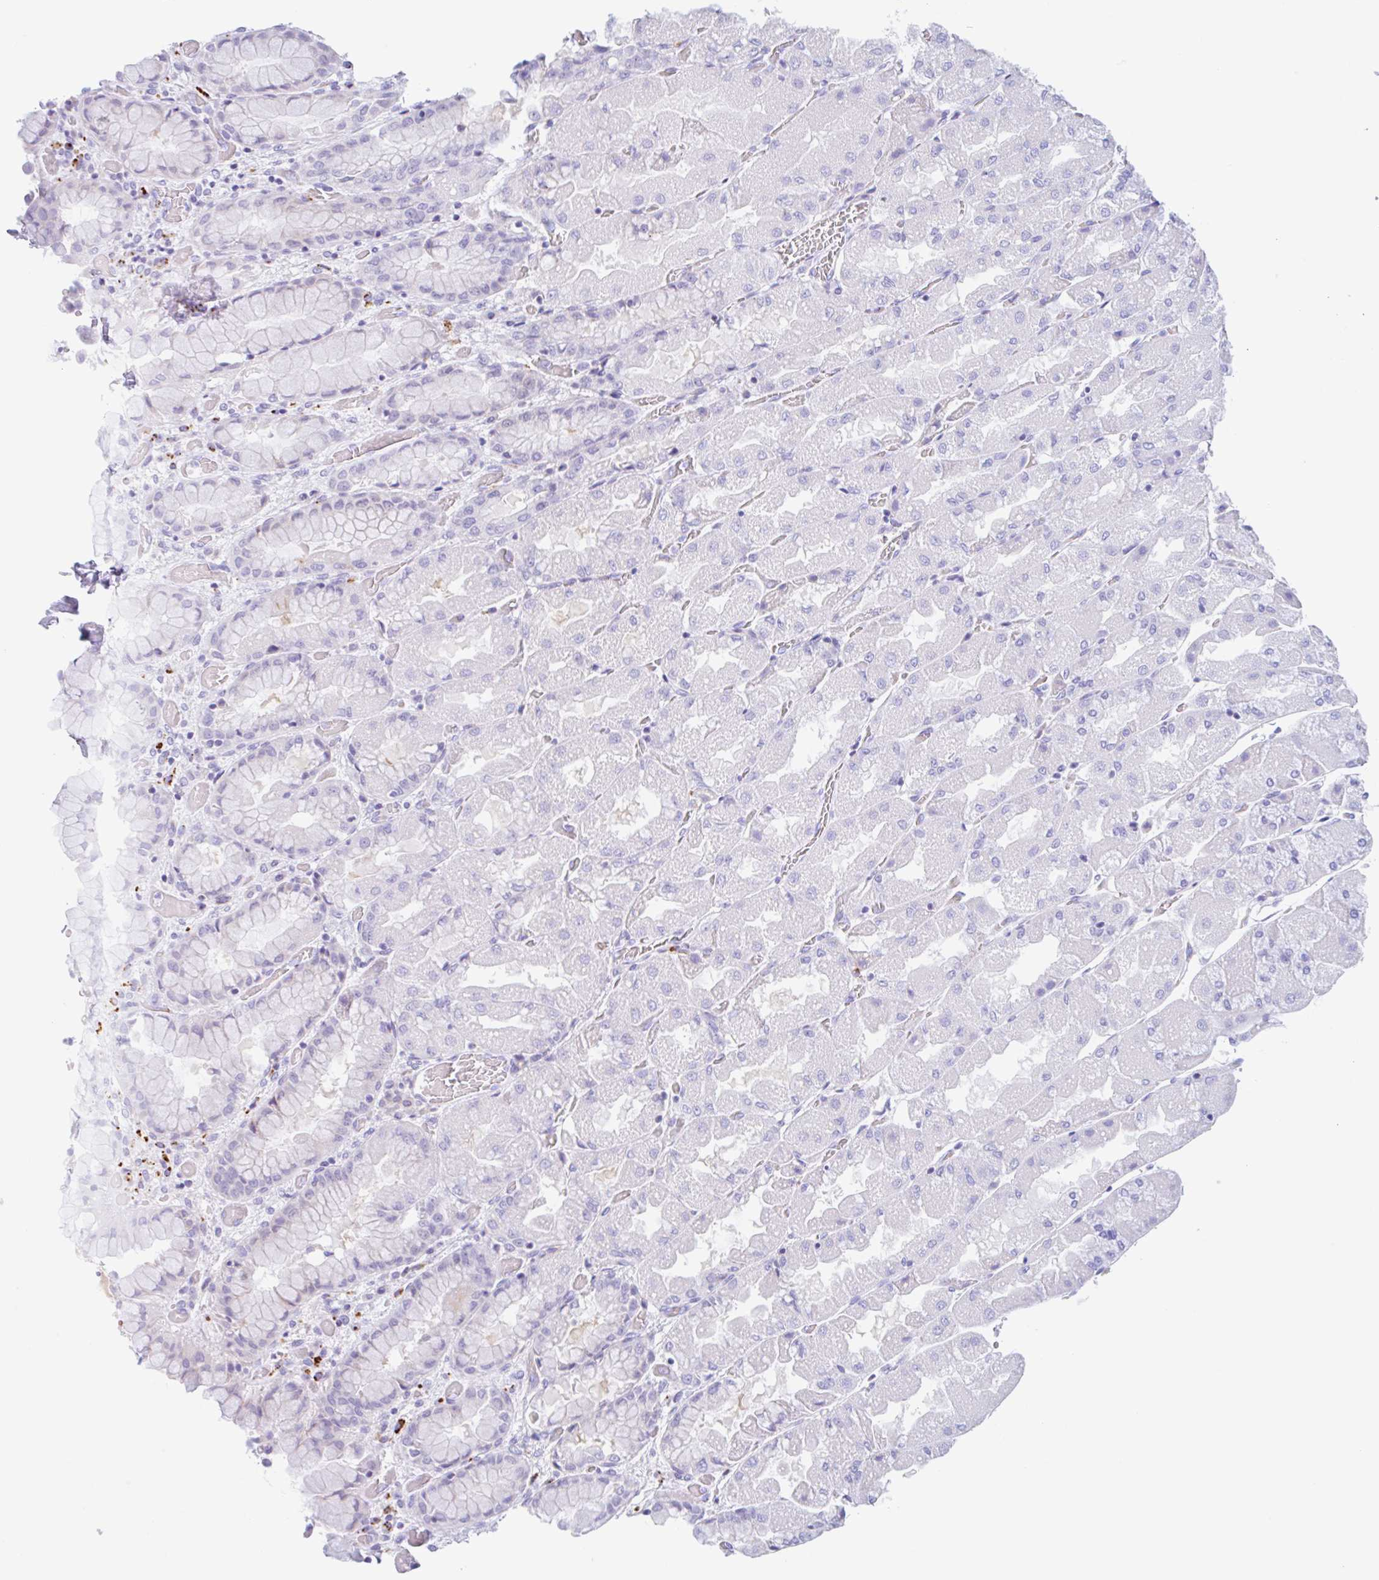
{"staining": {"intensity": "moderate", "quantity": "<25%", "location": "cytoplasmic/membranous"}, "tissue": "stomach", "cell_type": "Glandular cells", "image_type": "normal", "snomed": [{"axis": "morphology", "description": "Normal tissue, NOS"}, {"axis": "topography", "description": "Stomach"}], "caption": "Immunohistochemistry micrograph of normal stomach: stomach stained using immunohistochemistry shows low levels of moderate protein expression localized specifically in the cytoplasmic/membranous of glandular cells, appearing as a cytoplasmic/membranous brown color.", "gene": "ANKRD9", "patient": {"sex": "female", "age": 61}}